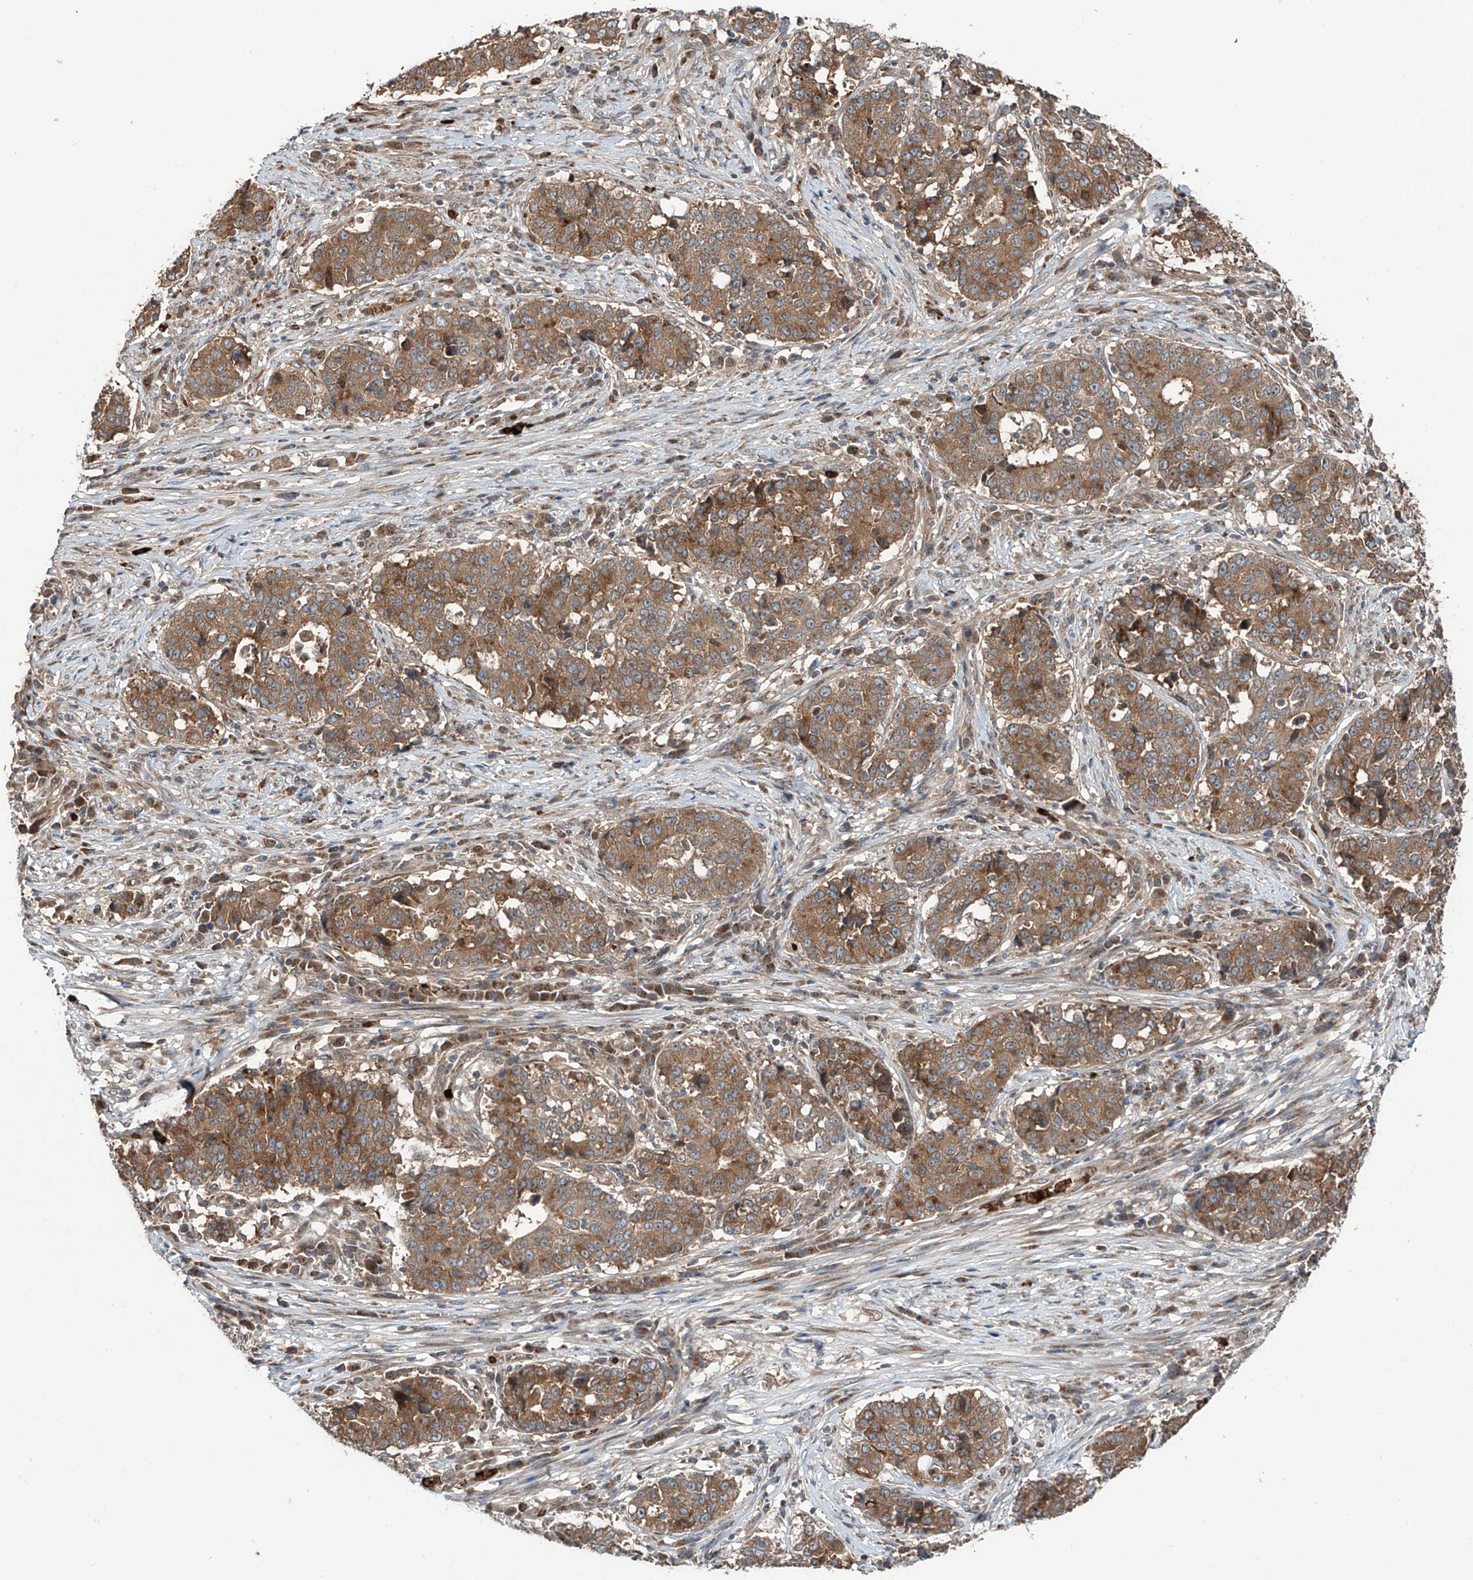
{"staining": {"intensity": "moderate", "quantity": ">75%", "location": "cytoplasmic/membranous"}, "tissue": "stomach cancer", "cell_type": "Tumor cells", "image_type": "cancer", "snomed": [{"axis": "morphology", "description": "Adenocarcinoma, NOS"}, {"axis": "topography", "description": "Stomach"}], "caption": "Immunohistochemical staining of stomach adenocarcinoma exhibits medium levels of moderate cytoplasmic/membranous protein staining in approximately >75% of tumor cells.", "gene": "ZDHHC9", "patient": {"sex": "male", "age": 59}}